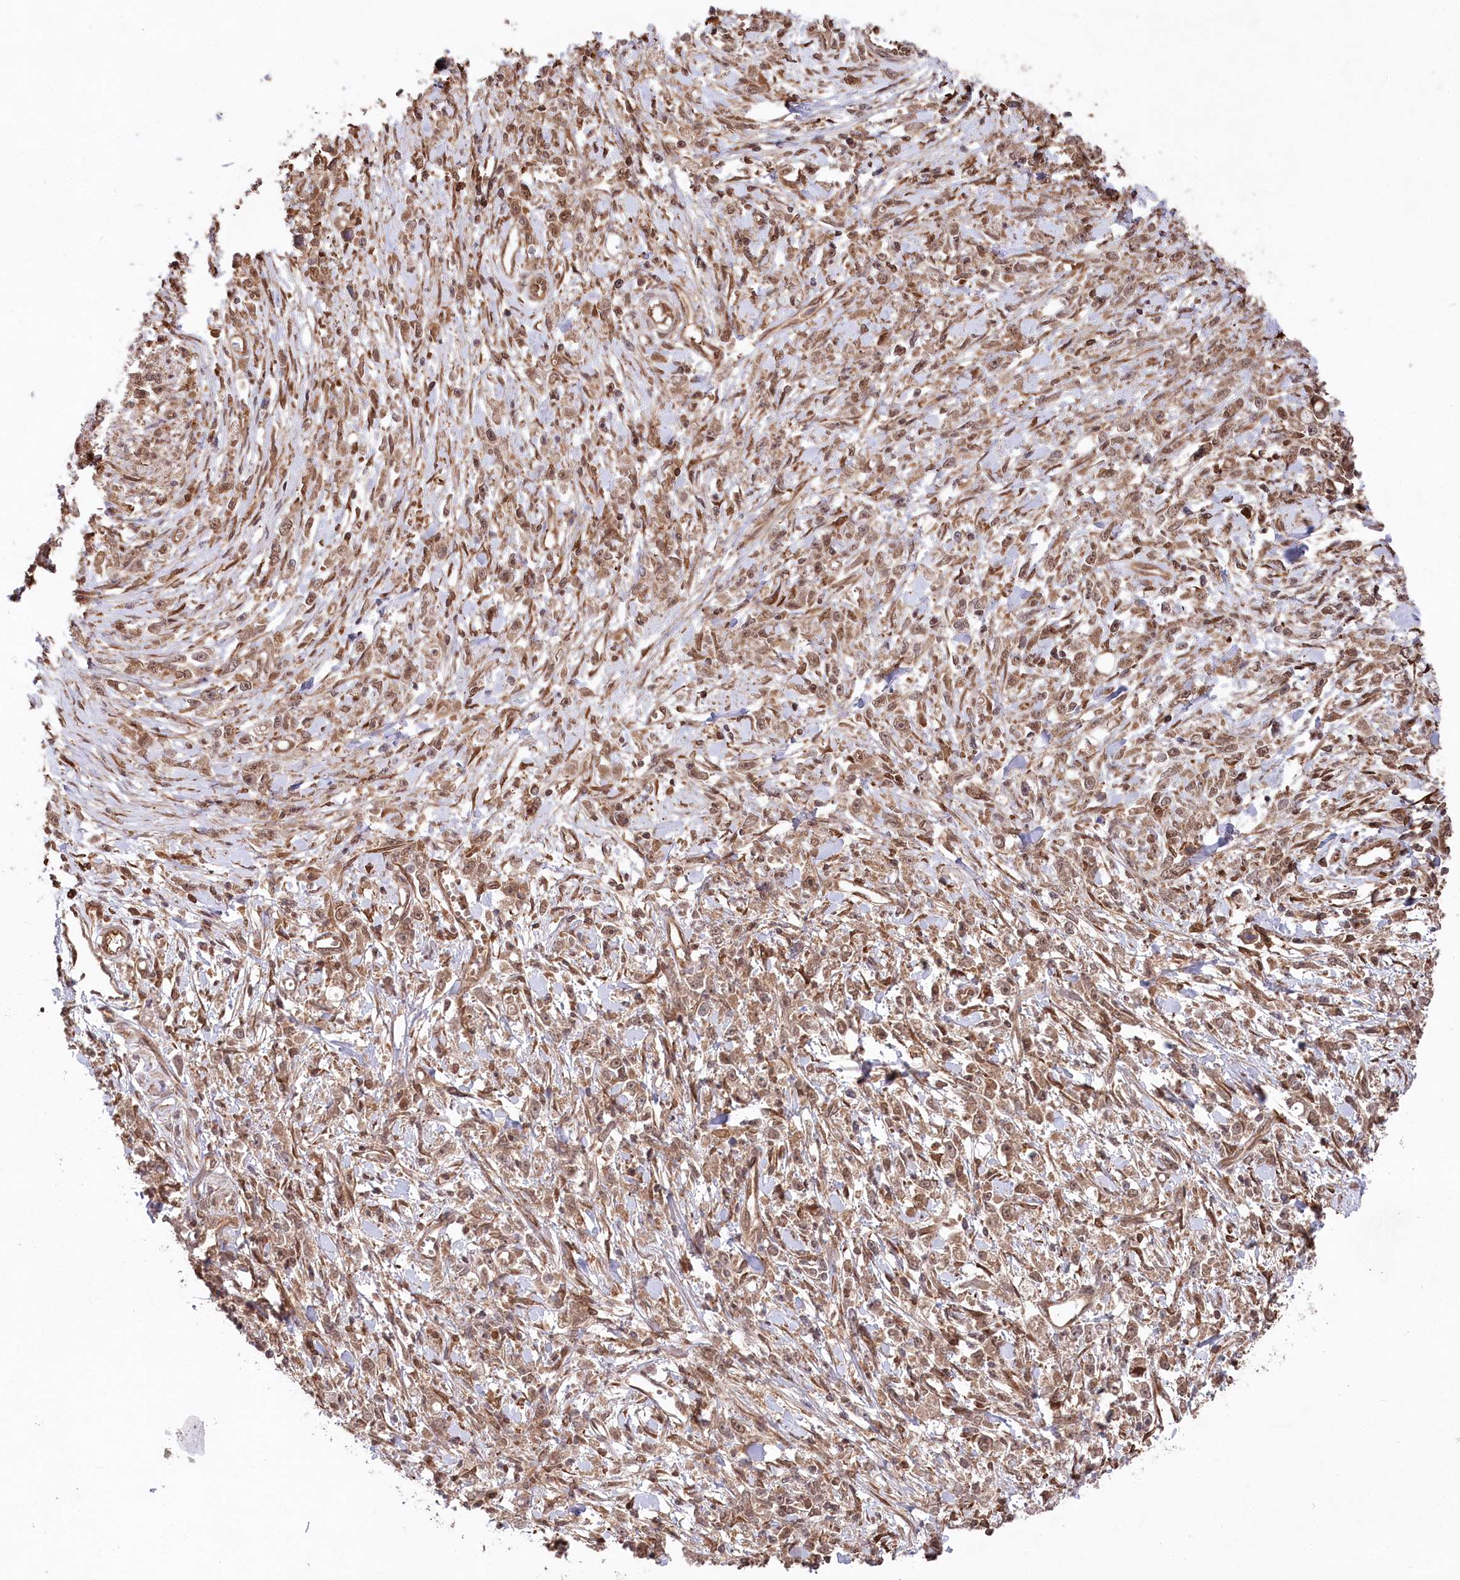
{"staining": {"intensity": "moderate", "quantity": ">75%", "location": "cytoplasmic/membranous,nuclear"}, "tissue": "stomach cancer", "cell_type": "Tumor cells", "image_type": "cancer", "snomed": [{"axis": "morphology", "description": "Adenocarcinoma, NOS"}, {"axis": "topography", "description": "Stomach"}], "caption": "Immunohistochemistry histopathology image of neoplastic tissue: stomach cancer (adenocarcinoma) stained using immunohistochemistry (IHC) displays medium levels of moderate protein expression localized specifically in the cytoplasmic/membranous and nuclear of tumor cells, appearing as a cytoplasmic/membranous and nuclear brown color.", "gene": "PSMA1", "patient": {"sex": "female", "age": 59}}